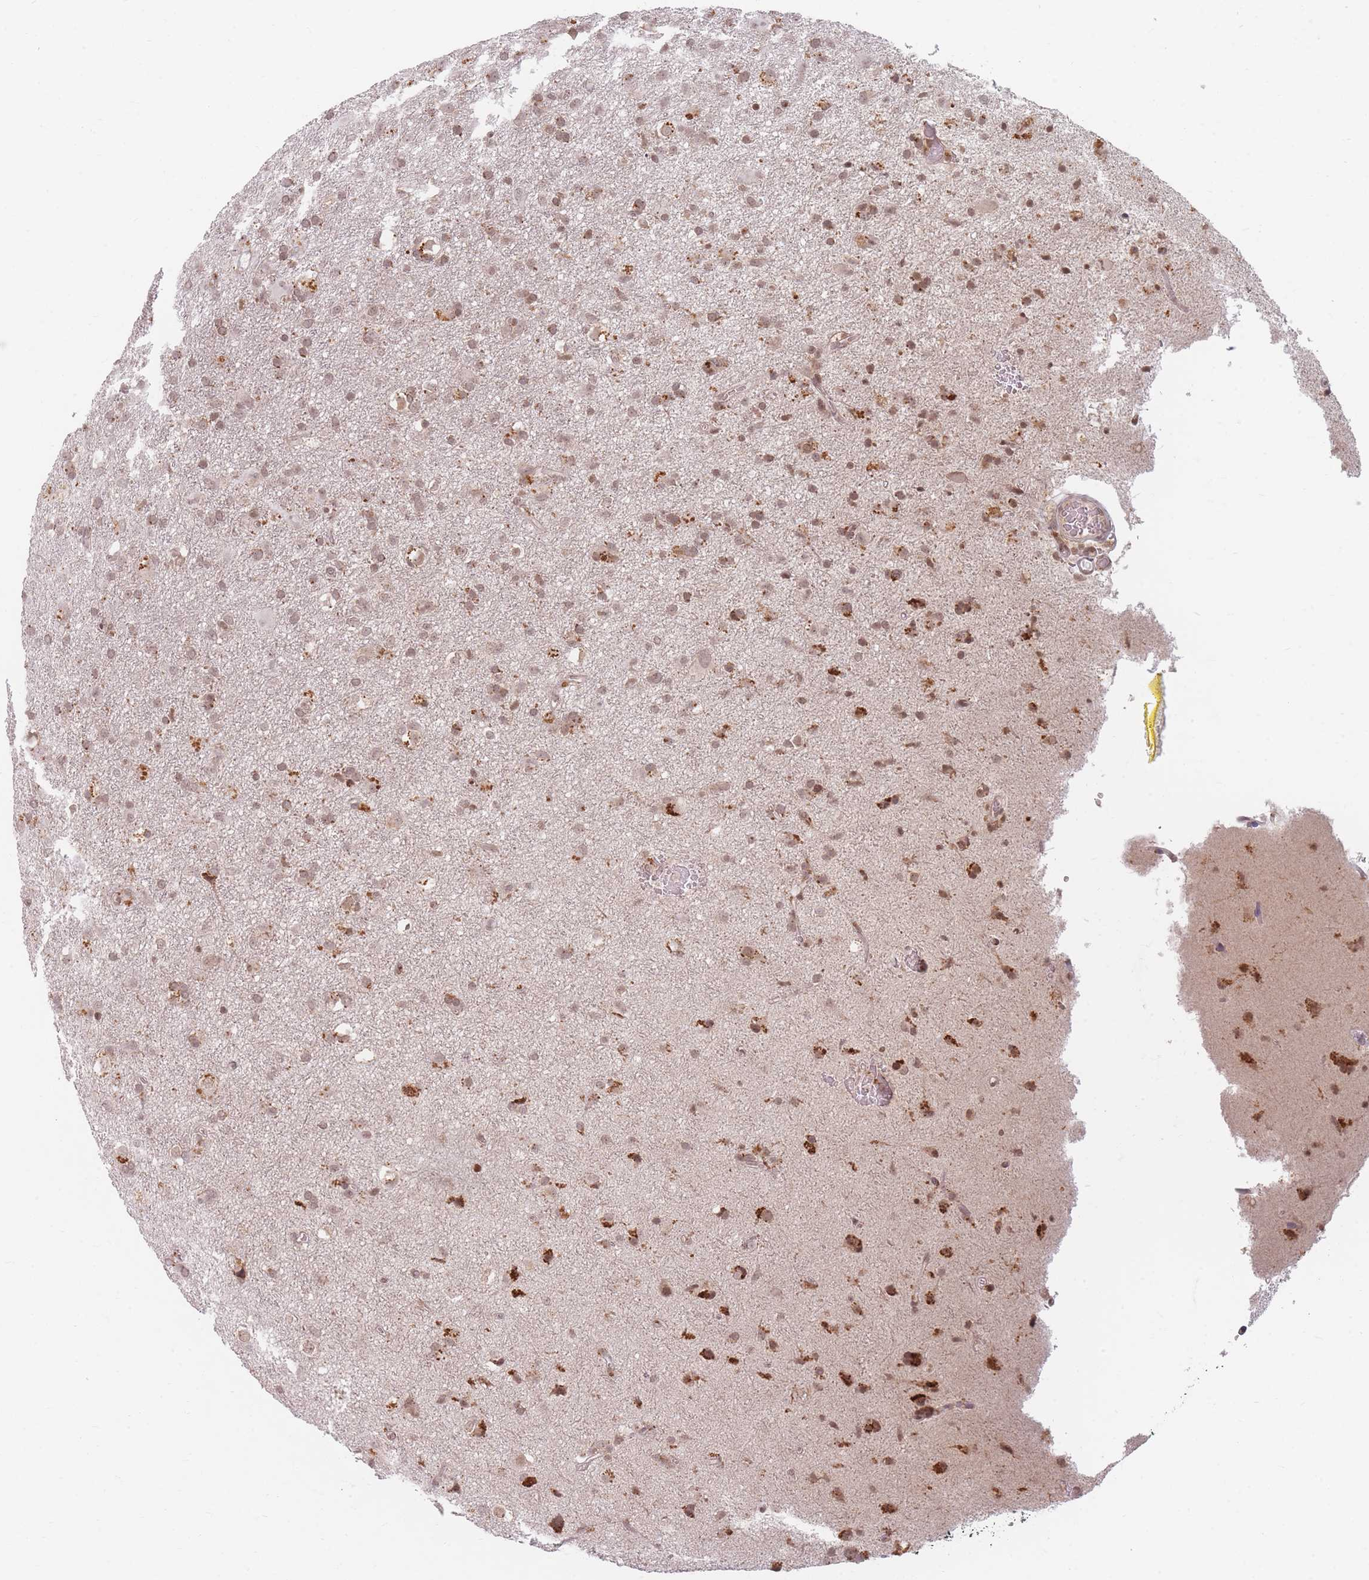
{"staining": {"intensity": "weak", "quantity": ">75%", "location": "nuclear"}, "tissue": "glioma", "cell_type": "Tumor cells", "image_type": "cancer", "snomed": [{"axis": "morphology", "description": "Glioma, malignant, Low grade"}, {"axis": "topography", "description": "Brain"}], "caption": "Immunohistochemistry image of malignant glioma (low-grade) stained for a protein (brown), which demonstrates low levels of weak nuclear positivity in about >75% of tumor cells.", "gene": "SPATA45", "patient": {"sex": "male", "age": 65}}